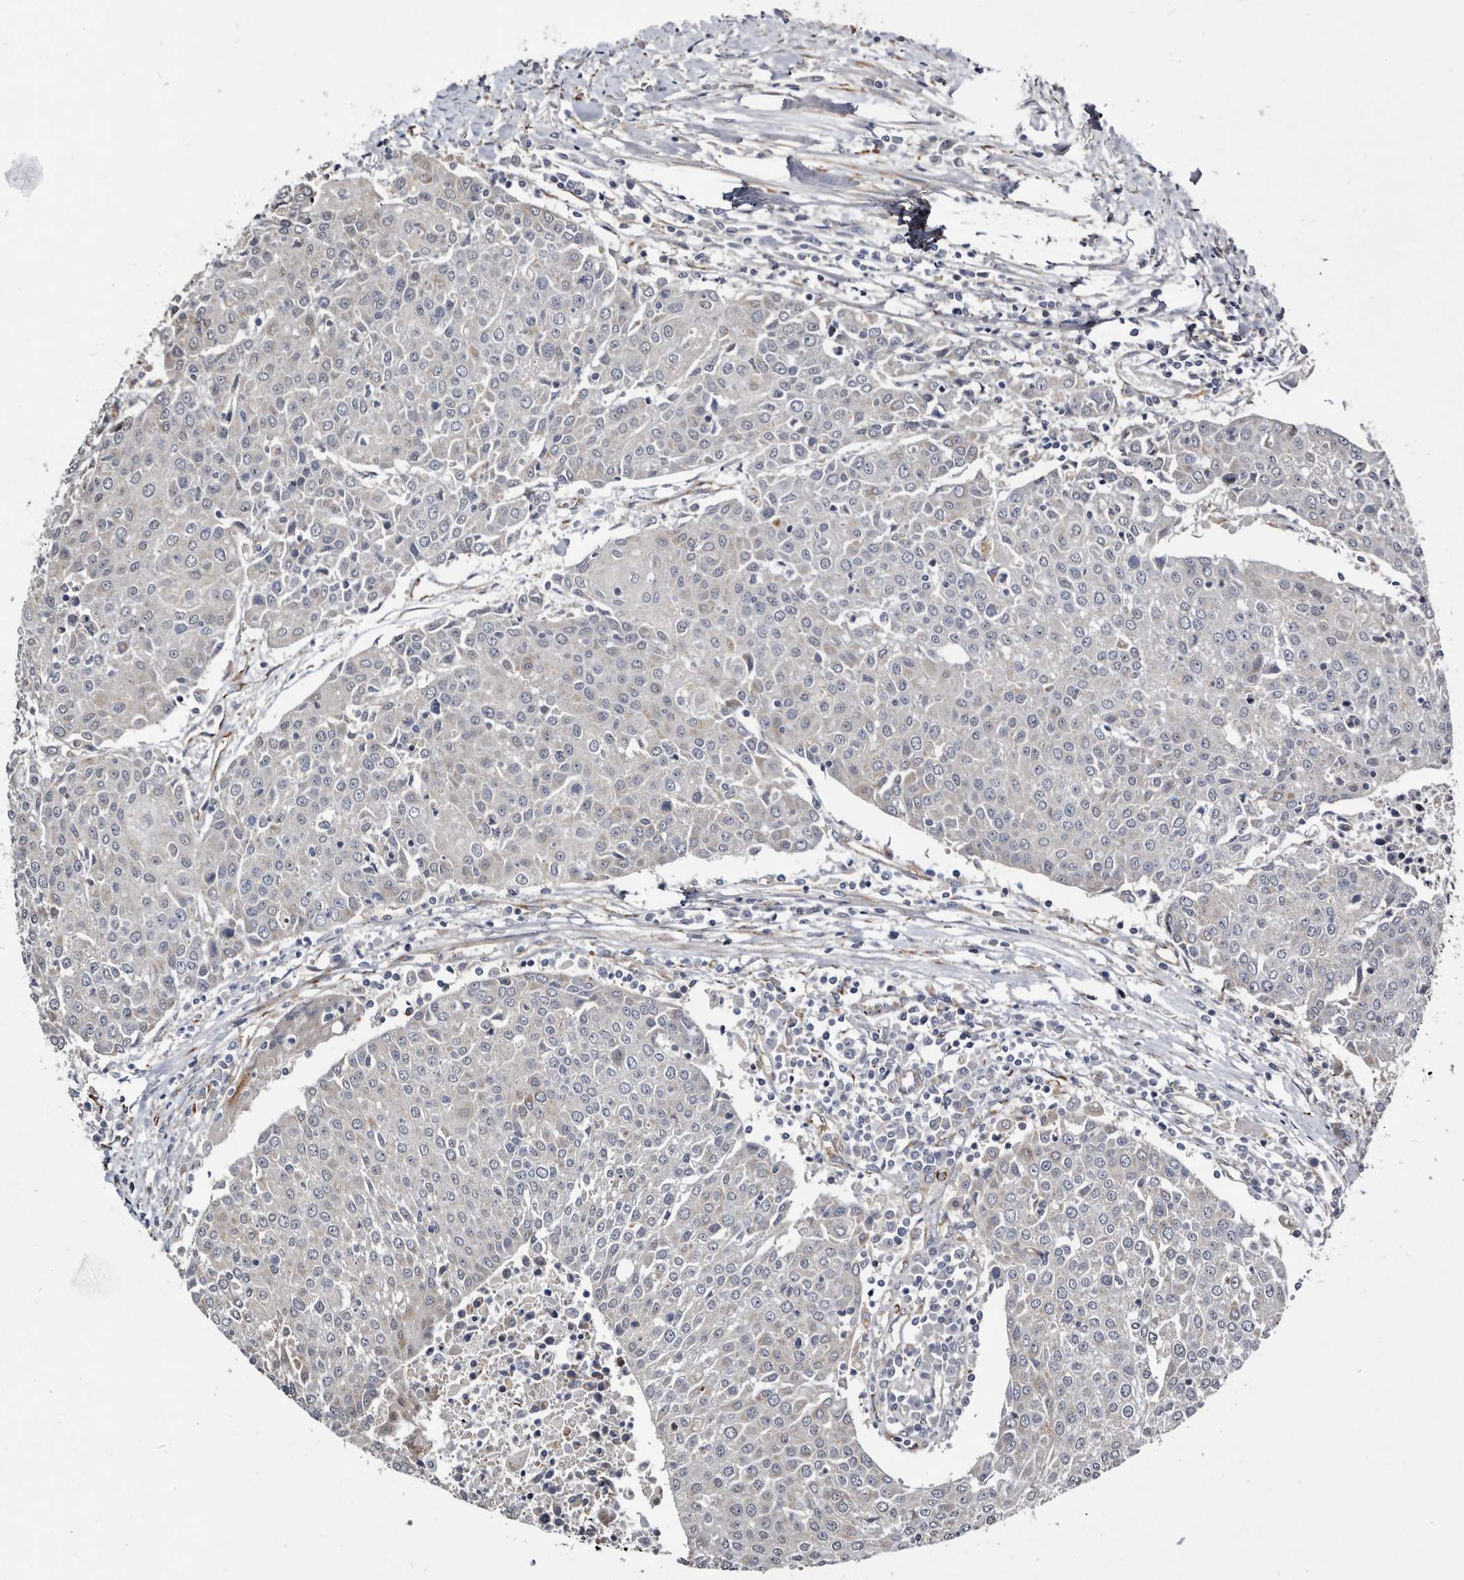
{"staining": {"intensity": "negative", "quantity": "none", "location": "none"}, "tissue": "urothelial cancer", "cell_type": "Tumor cells", "image_type": "cancer", "snomed": [{"axis": "morphology", "description": "Urothelial carcinoma, High grade"}, {"axis": "topography", "description": "Urinary bladder"}], "caption": "A high-resolution image shows IHC staining of urothelial cancer, which demonstrates no significant expression in tumor cells.", "gene": "CTSA", "patient": {"sex": "female", "age": 85}}